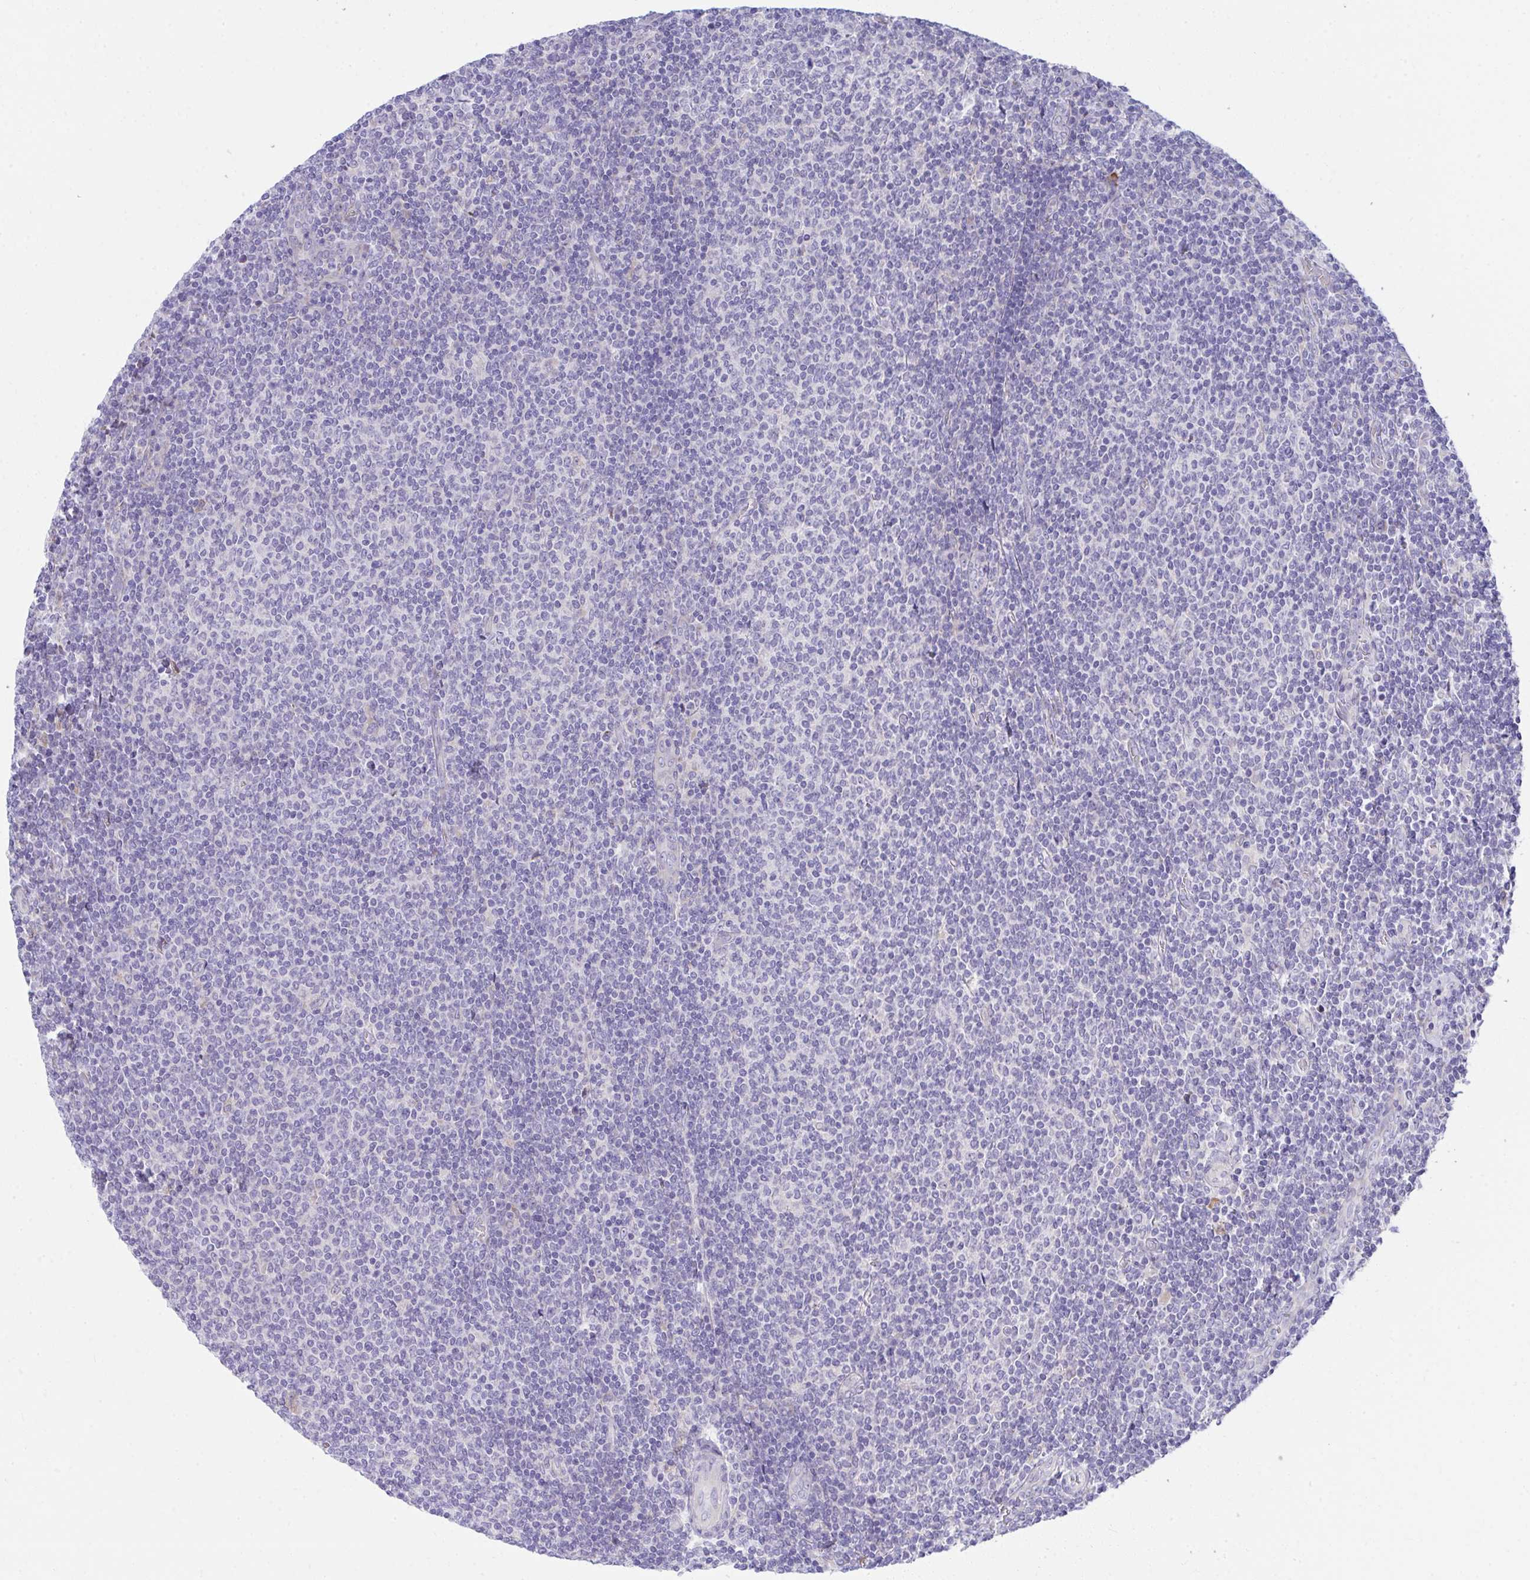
{"staining": {"intensity": "negative", "quantity": "none", "location": "none"}, "tissue": "lymphoma", "cell_type": "Tumor cells", "image_type": "cancer", "snomed": [{"axis": "morphology", "description": "Malignant lymphoma, non-Hodgkin's type, Low grade"}, {"axis": "topography", "description": "Lymph node"}], "caption": "Protein analysis of lymphoma reveals no significant expression in tumor cells. Nuclei are stained in blue.", "gene": "FASLG", "patient": {"sex": "male", "age": 52}}